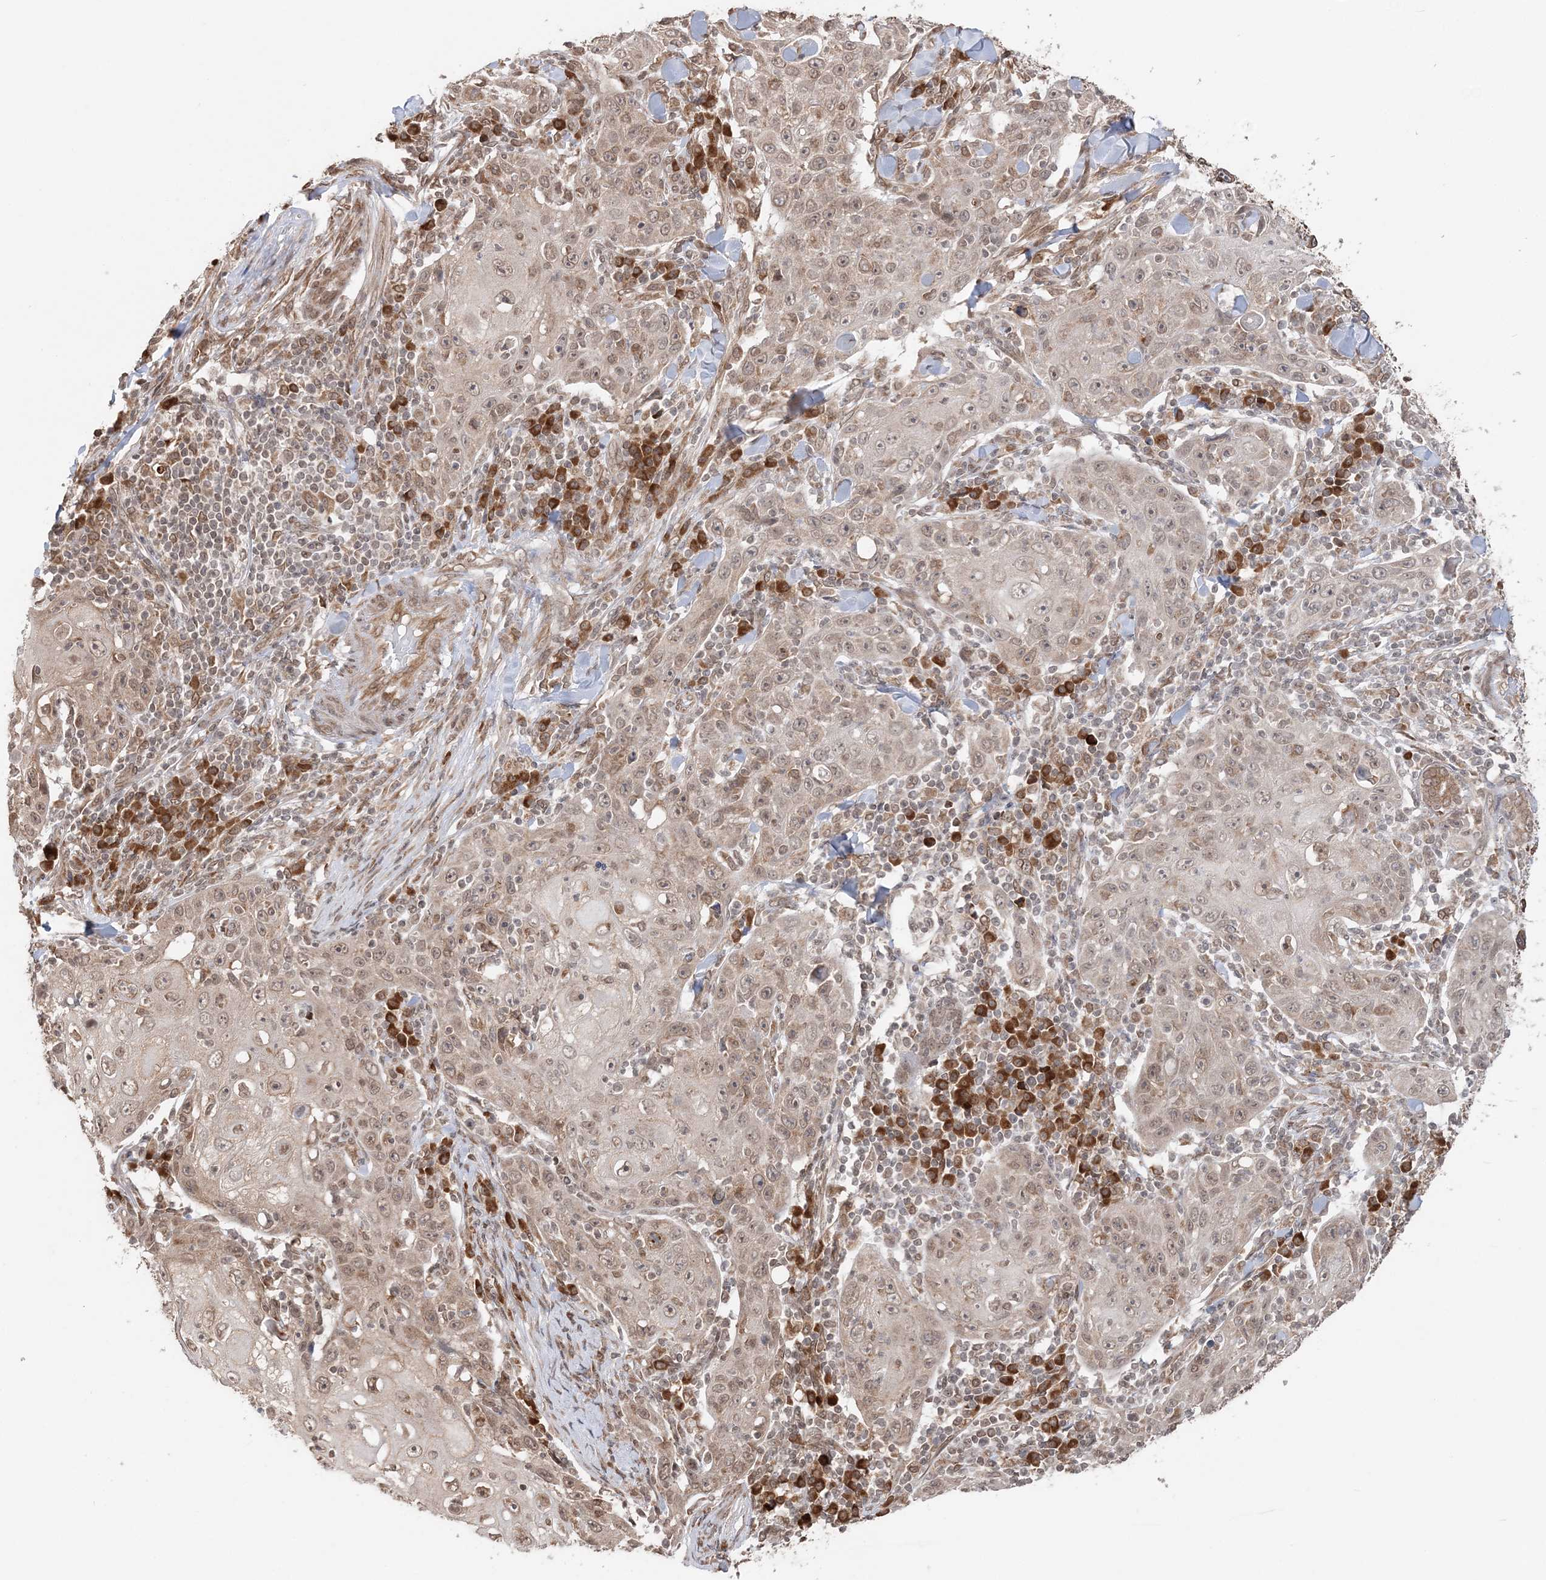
{"staining": {"intensity": "weak", "quantity": "25%-75%", "location": "cytoplasmic/membranous,nuclear"}, "tissue": "skin cancer", "cell_type": "Tumor cells", "image_type": "cancer", "snomed": [{"axis": "morphology", "description": "Squamous cell carcinoma, NOS"}, {"axis": "topography", "description": "Skin"}], "caption": "IHC of human squamous cell carcinoma (skin) shows low levels of weak cytoplasmic/membranous and nuclear expression in about 25%-75% of tumor cells.", "gene": "TMED10", "patient": {"sex": "female", "age": 88}}